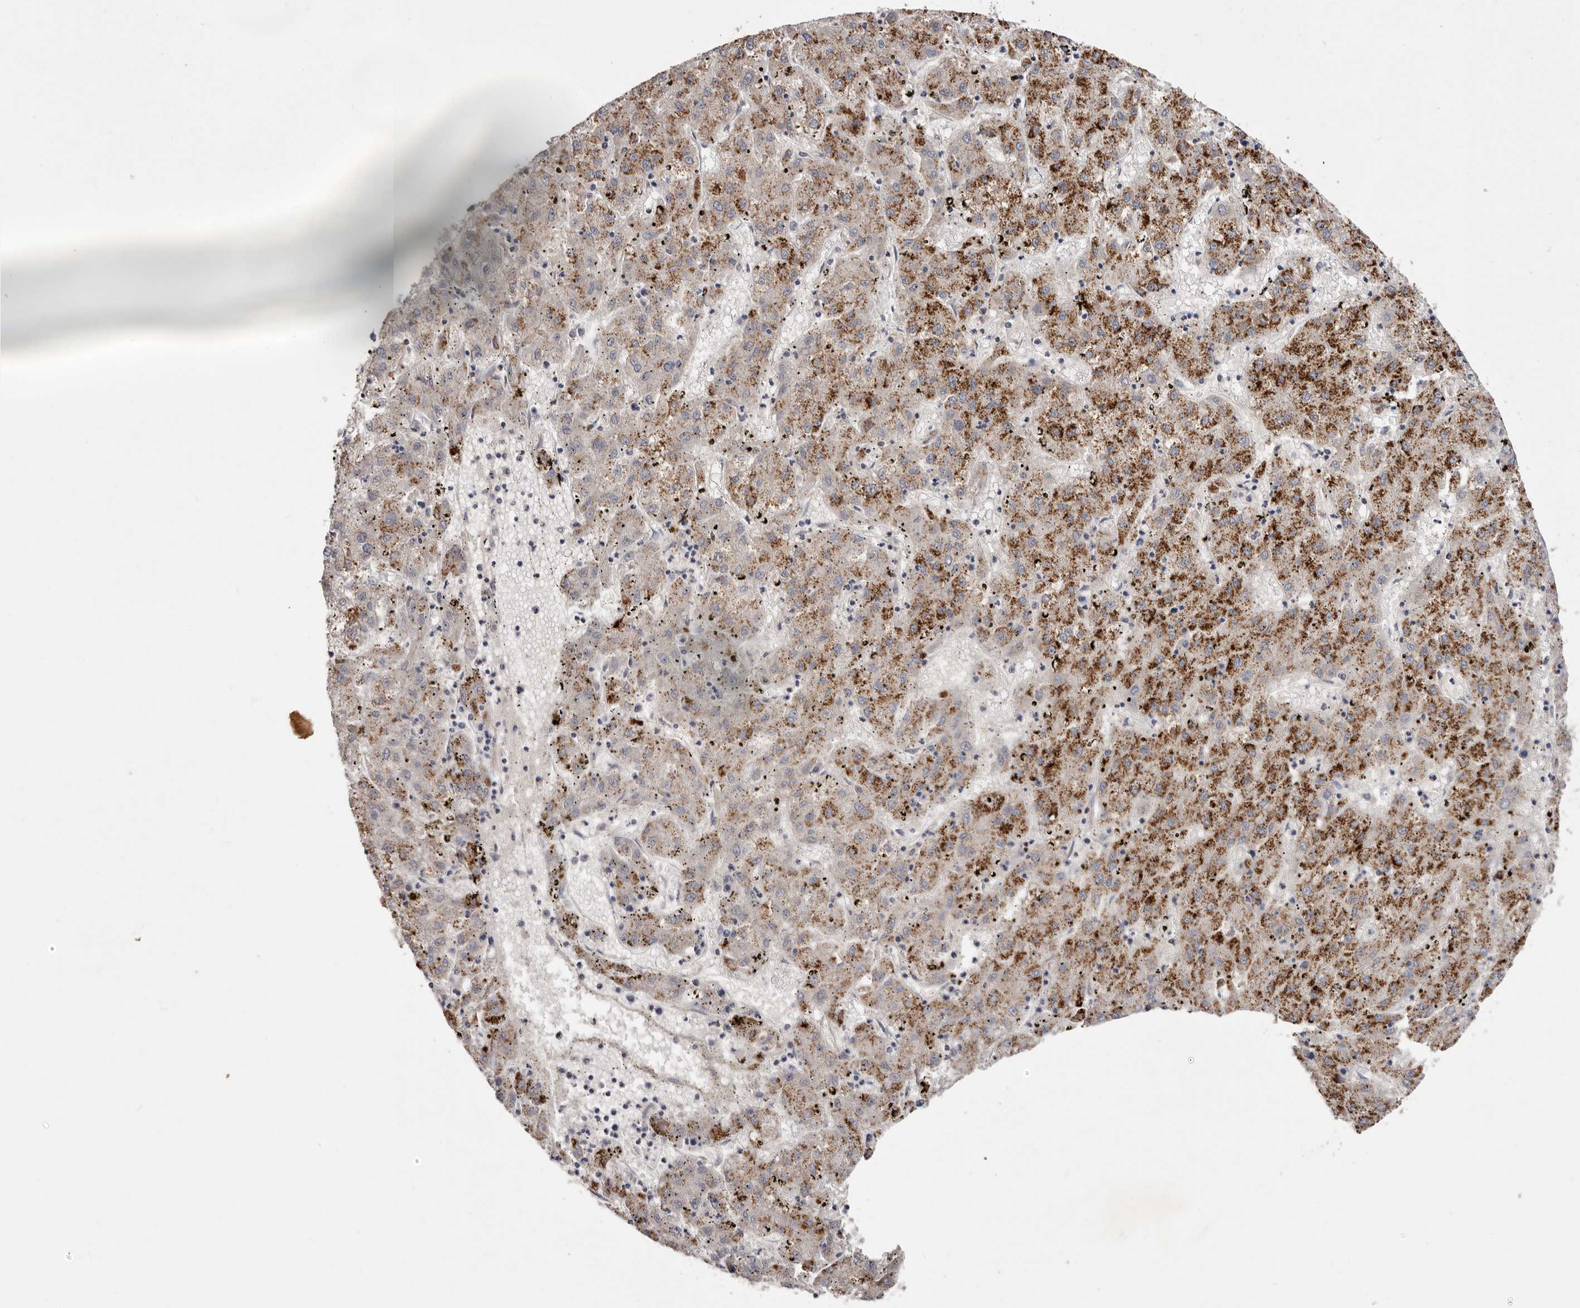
{"staining": {"intensity": "strong", "quantity": ">75%", "location": "cytoplasmic/membranous"}, "tissue": "liver cancer", "cell_type": "Tumor cells", "image_type": "cancer", "snomed": [{"axis": "morphology", "description": "Carcinoma, Hepatocellular, NOS"}, {"axis": "topography", "description": "Liver"}], "caption": "Human liver cancer (hepatocellular carcinoma) stained for a protein (brown) shows strong cytoplasmic/membranous positive staining in about >75% of tumor cells.", "gene": "S1PR5", "patient": {"sex": "male", "age": 72}}